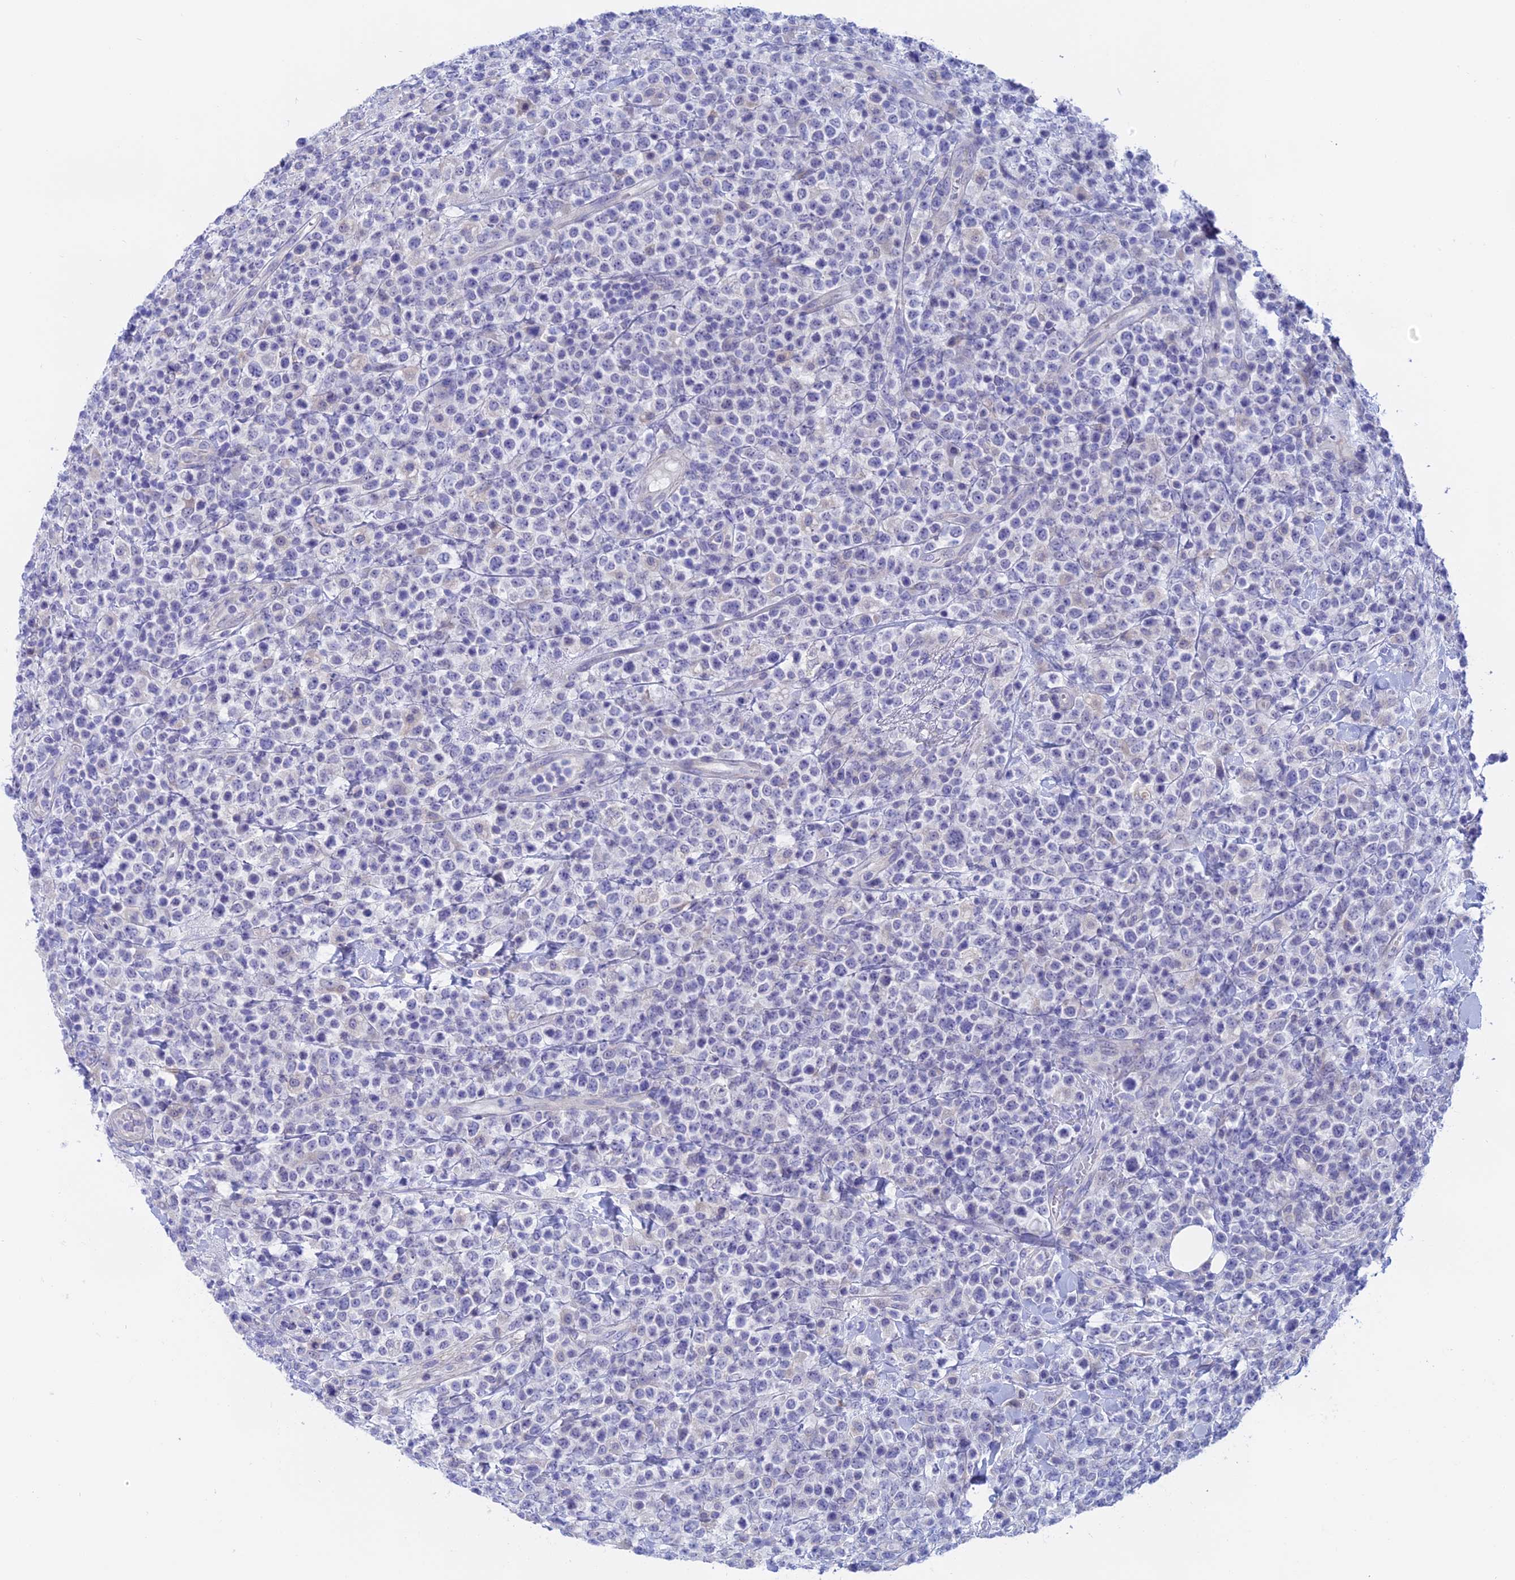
{"staining": {"intensity": "negative", "quantity": "none", "location": "none"}, "tissue": "lymphoma", "cell_type": "Tumor cells", "image_type": "cancer", "snomed": [{"axis": "morphology", "description": "Malignant lymphoma, non-Hodgkin's type, High grade"}, {"axis": "topography", "description": "Colon"}], "caption": "This is a histopathology image of IHC staining of malignant lymphoma, non-Hodgkin's type (high-grade), which shows no positivity in tumor cells.", "gene": "GLB1L", "patient": {"sex": "female", "age": 53}}